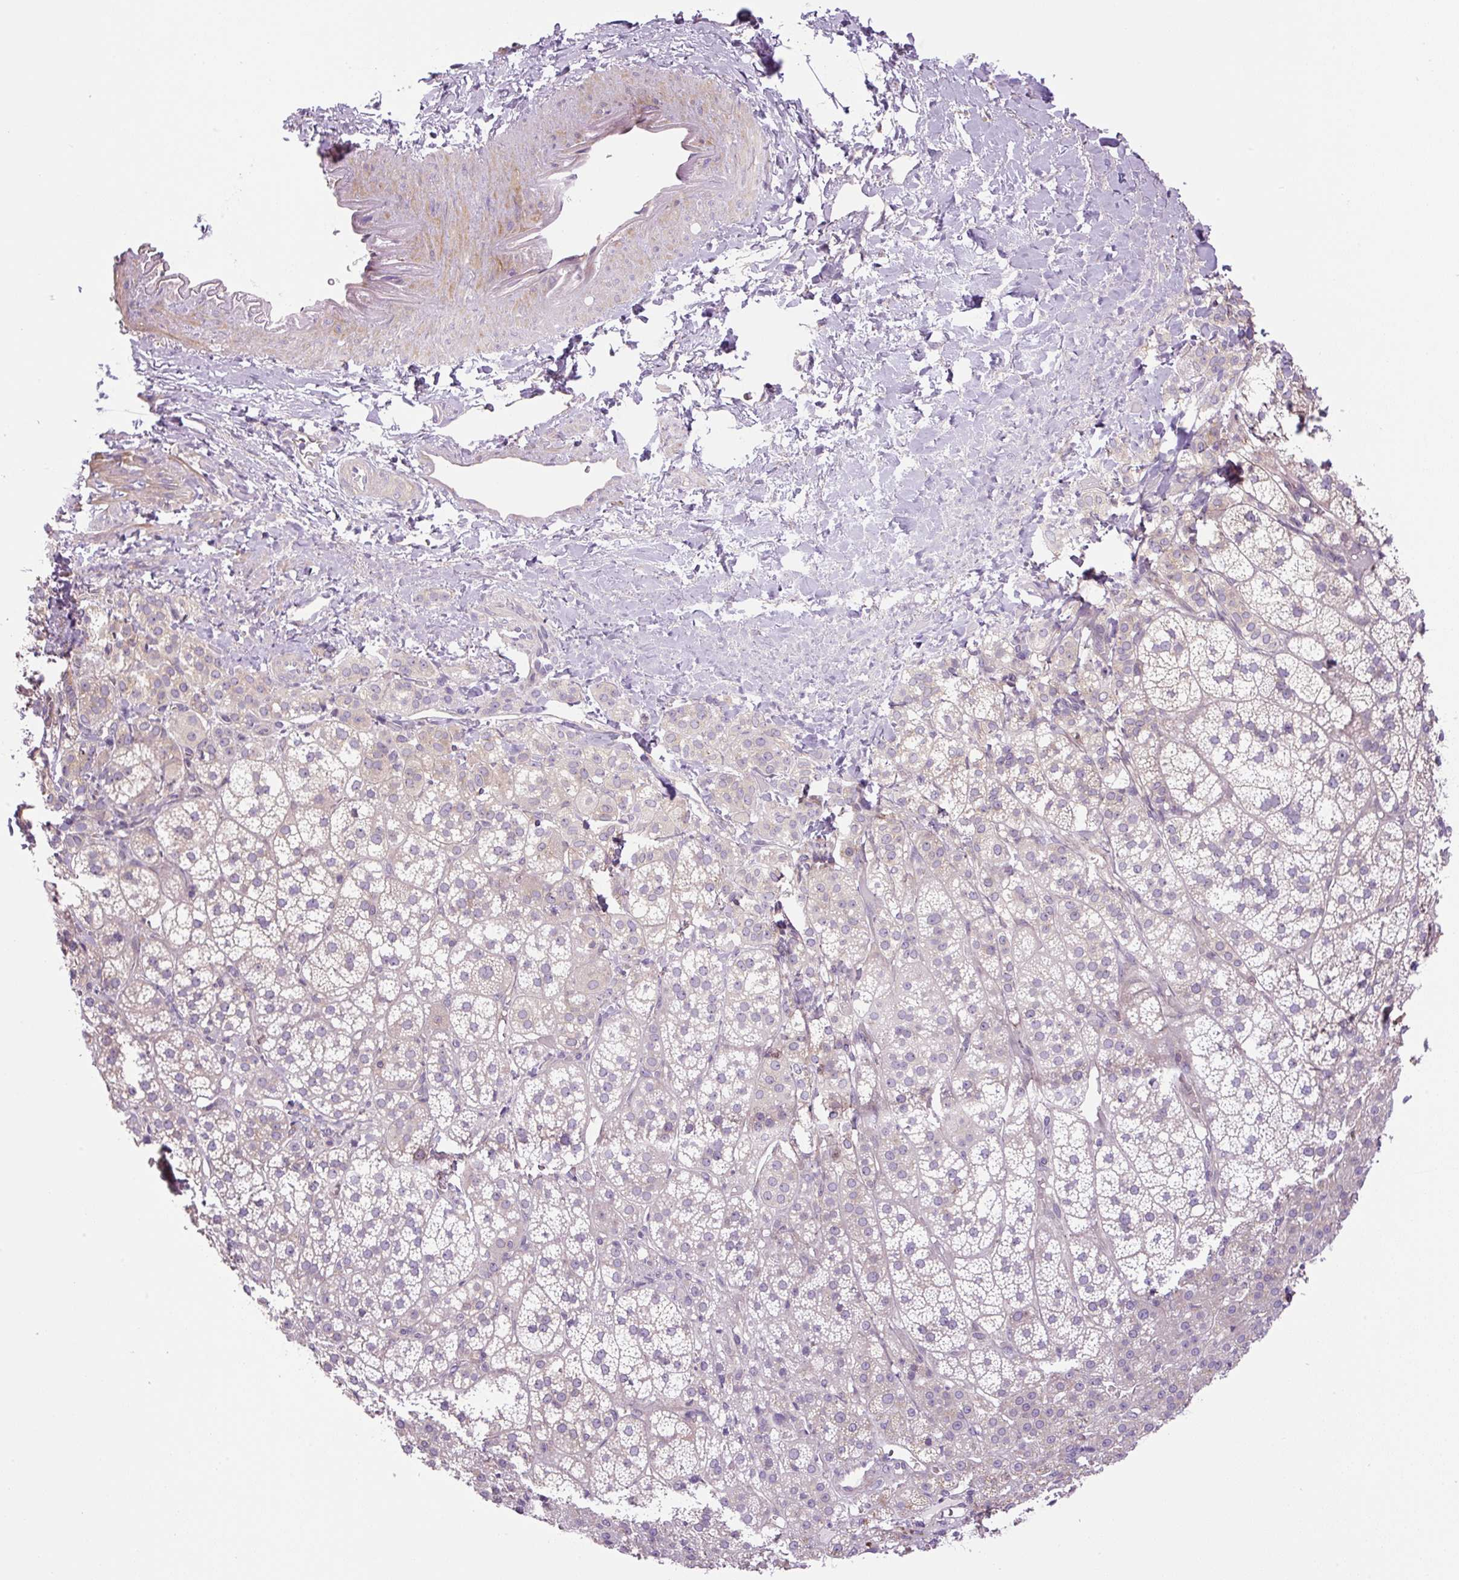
{"staining": {"intensity": "weak", "quantity": "25%-75%", "location": "cytoplasmic/membranous"}, "tissue": "adrenal gland", "cell_type": "Glandular cells", "image_type": "normal", "snomed": [{"axis": "morphology", "description": "Normal tissue, NOS"}, {"axis": "topography", "description": "Adrenal gland"}], "caption": "This micrograph reveals benign adrenal gland stained with immunohistochemistry (IHC) to label a protein in brown. The cytoplasmic/membranous of glandular cells show weak positivity for the protein. Nuclei are counter-stained blue.", "gene": "KIFC1", "patient": {"sex": "female", "age": 60}}